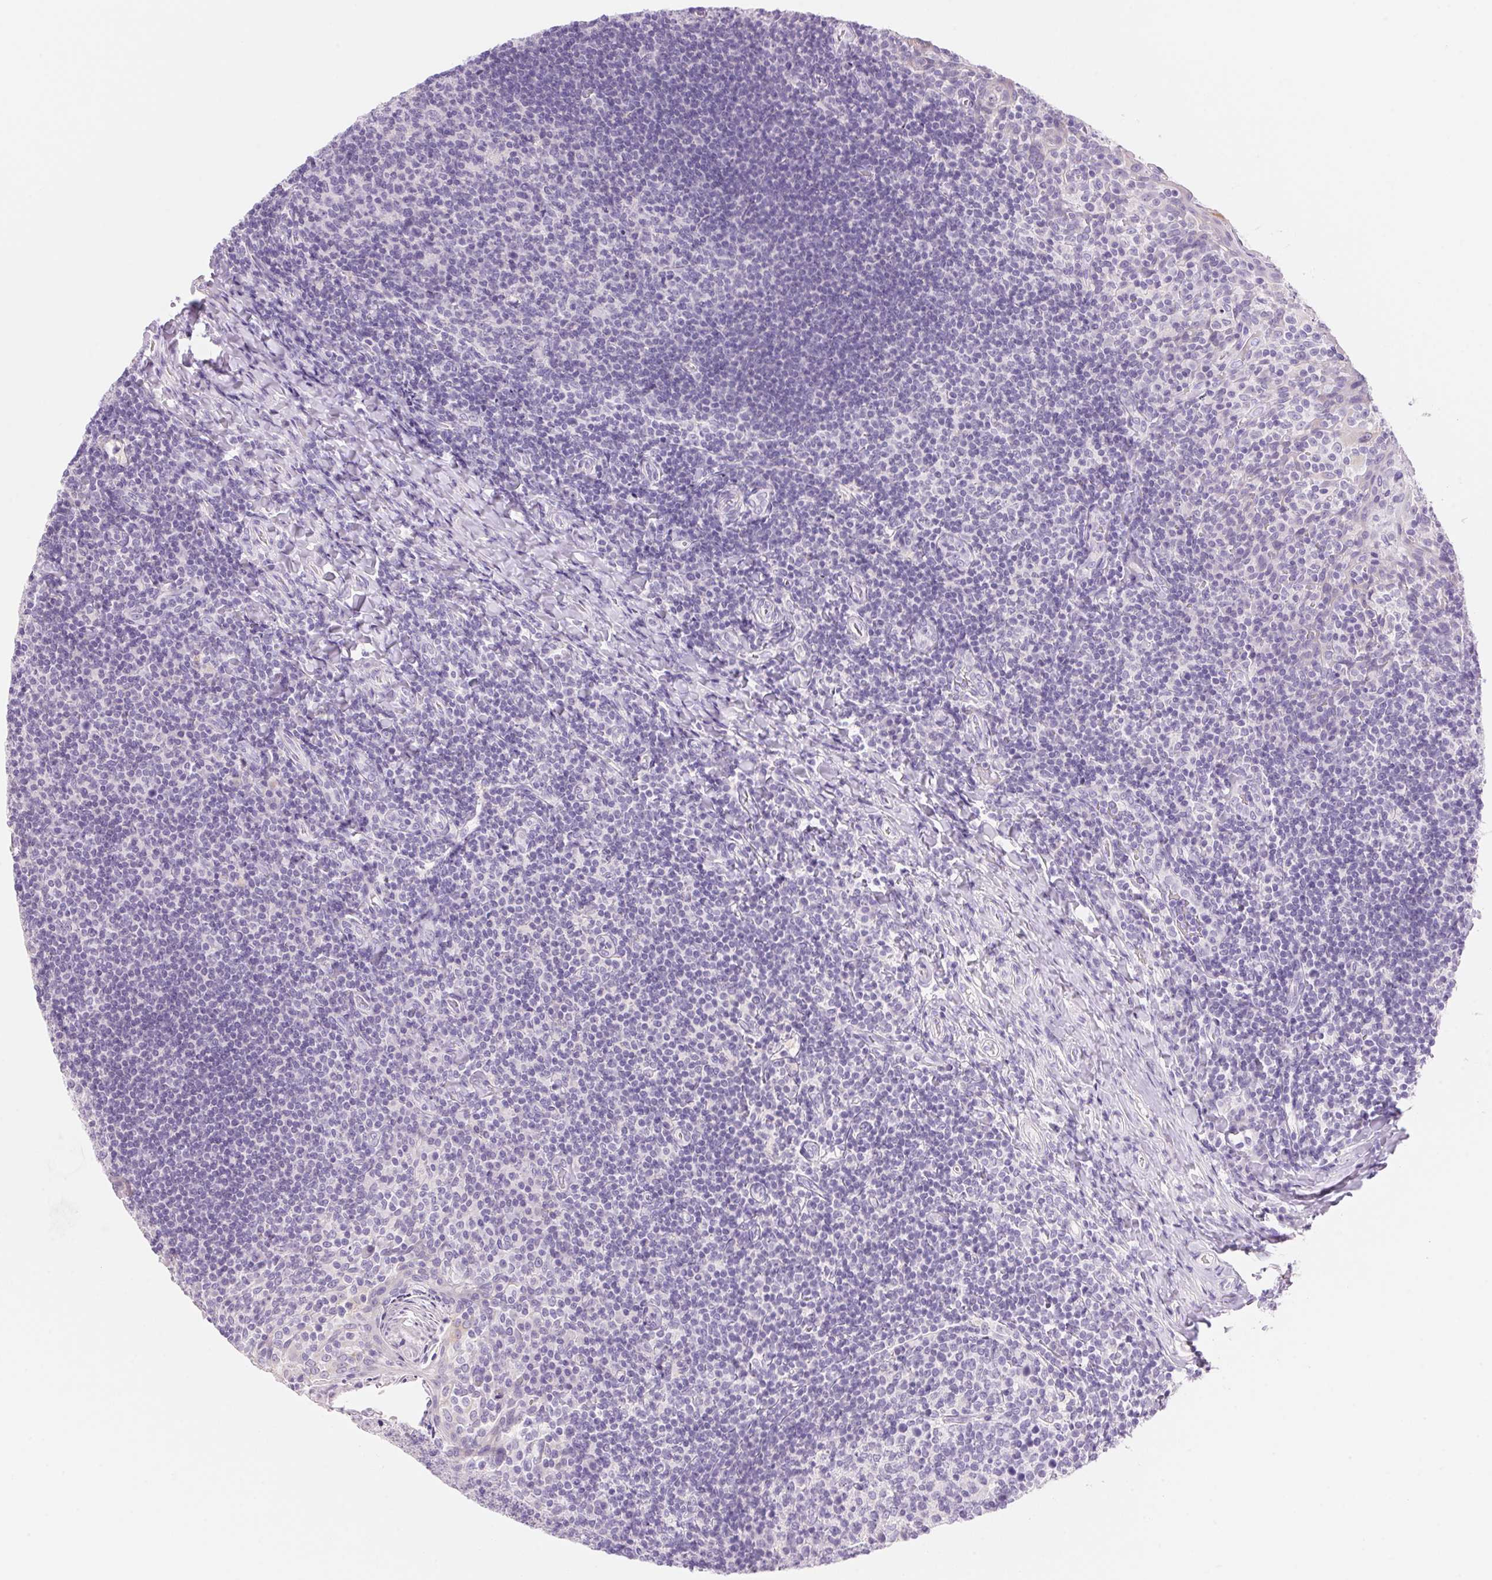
{"staining": {"intensity": "negative", "quantity": "none", "location": "none"}, "tissue": "tonsil", "cell_type": "Germinal center cells", "image_type": "normal", "snomed": [{"axis": "morphology", "description": "Normal tissue, NOS"}, {"axis": "topography", "description": "Tonsil"}], "caption": "DAB immunohistochemical staining of normal tonsil shows no significant positivity in germinal center cells. (DAB (3,3'-diaminobenzidine) IHC with hematoxylin counter stain).", "gene": "DHCR24", "patient": {"sex": "female", "age": 10}}